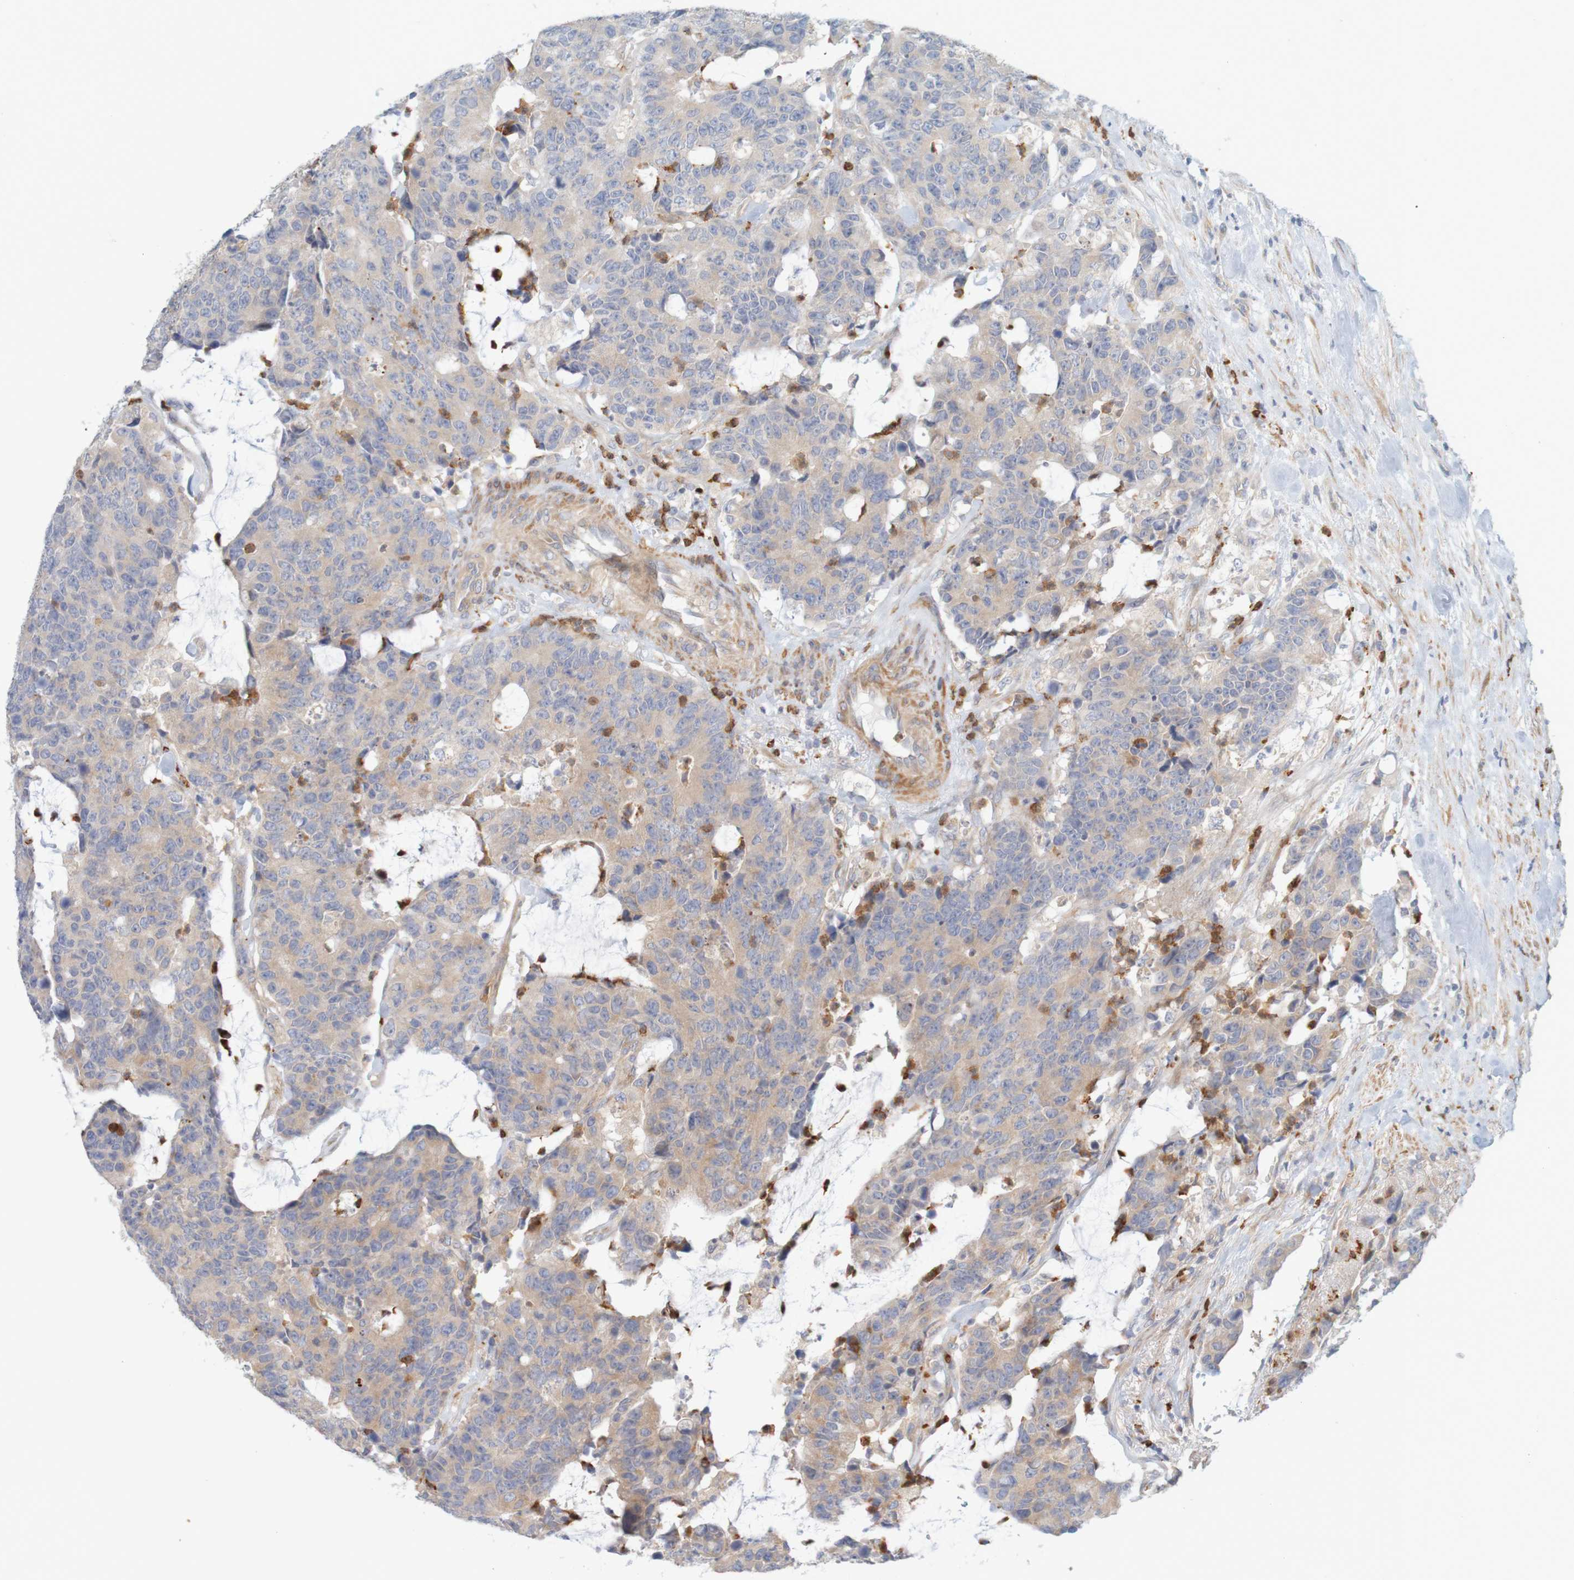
{"staining": {"intensity": "weak", "quantity": ">75%", "location": "cytoplasmic/membranous"}, "tissue": "colorectal cancer", "cell_type": "Tumor cells", "image_type": "cancer", "snomed": [{"axis": "morphology", "description": "Adenocarcinoma, NOS"}, {"axis": "topography", "description": "Colon"}], "caption": "IHC photomicrograph of human adenocarcinoma (colorectal) stained for a protein (brown), which exhibits low levels of weak cytoplasmic/membranous expression in about >75% of tumor cells.", "gene": "KRT23", "patient": {"sex": "female", "age": 86}}